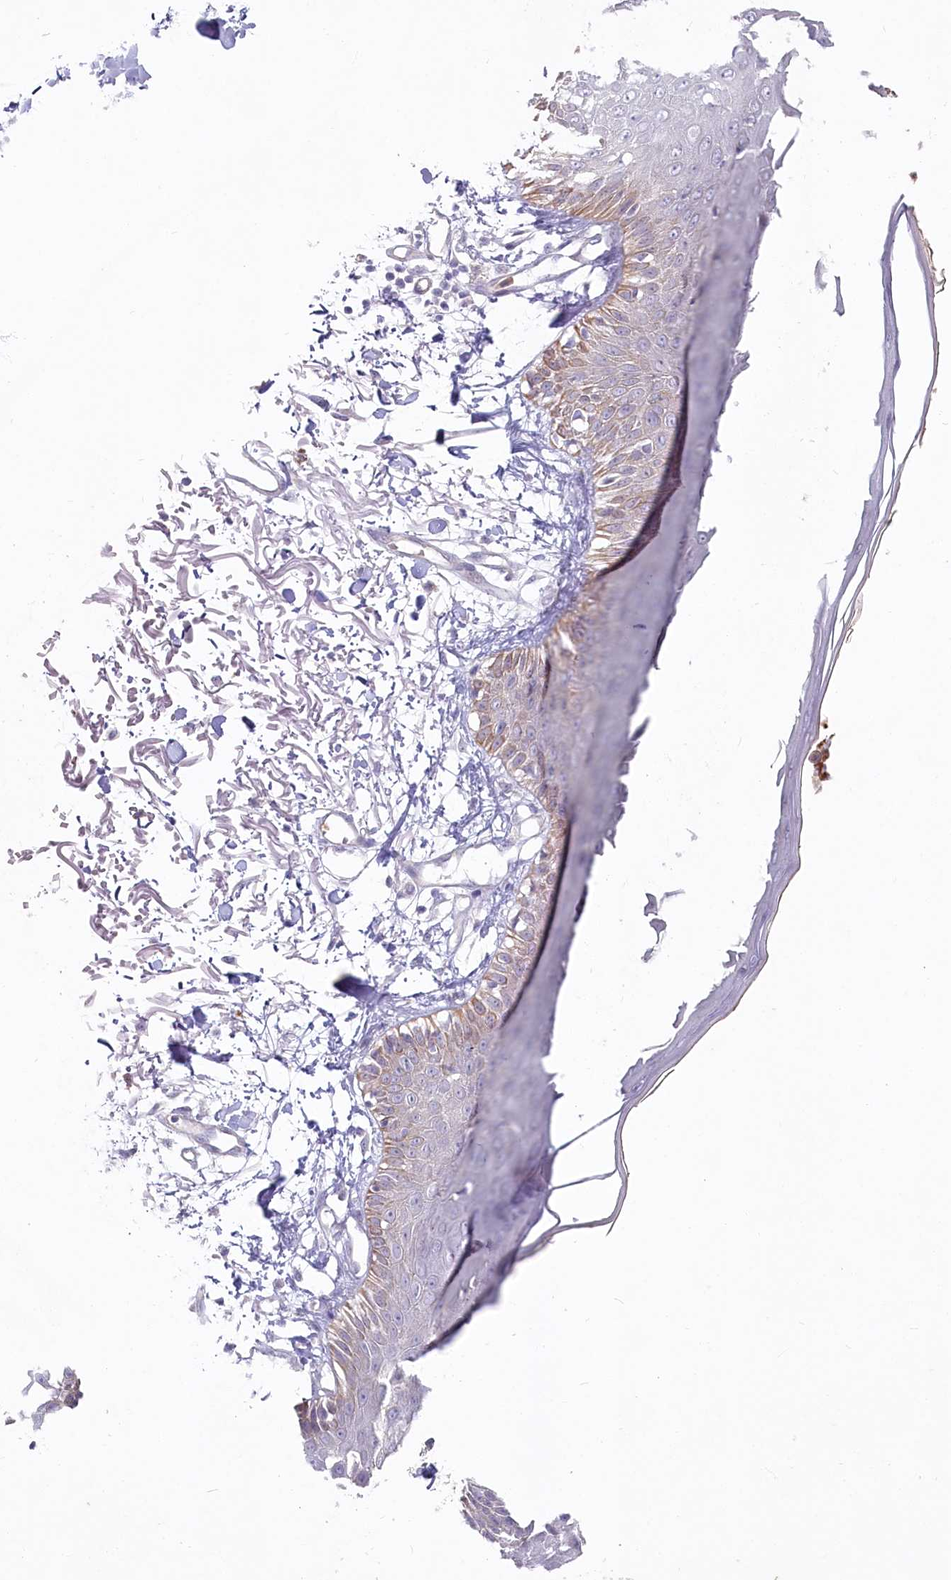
{"staining": {"intensity": "negative", "quantity": "none", "location": "none"}, "tissue": "skin", "cell_type": "Fibroblasts", "image_type": "normal", "snomed": [{"axis": "morphology", "description": "Normal tissue, NOS"}, {"axis": "morphology", "description": "Squamous cell carcinoma, NOS"}, {"axis": "topography", "description": "Skin"}, {"axis": "topography", "description": "Peripheral nerve tissue"}], "caption": "Fibroblasts are negative for protein expression in benign human skin.", "gene": "ABHD8", "patient": {"sex": "male", "age": 83}}